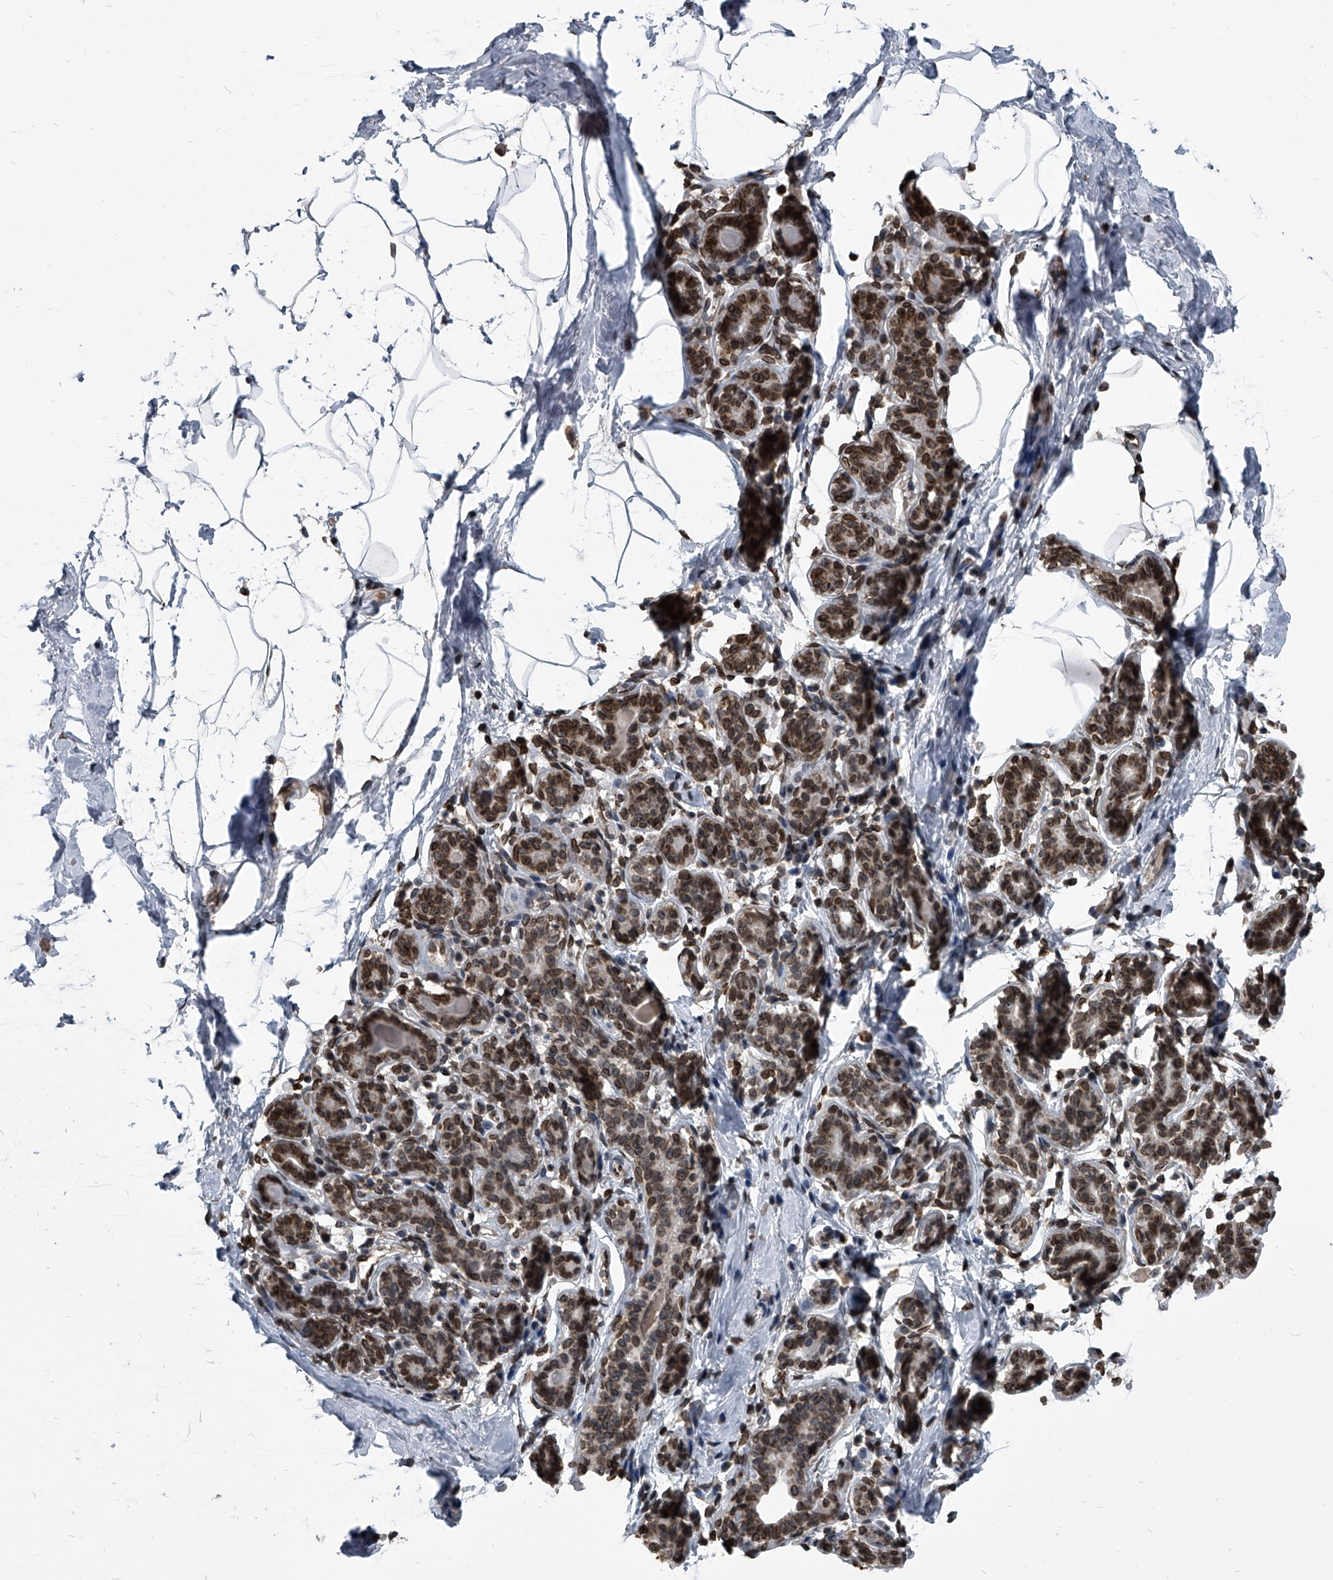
{"staining": {"intensity": "negative", "quantity": "none", "location": "none"}, "tissue": "breast", "cell_type": "Adipocytes", "image_type": "normal", "snomed": [{"axis": "morphology", "description": "Normal tissue, NOS"}, {"axis": "morphology", "description": "Lobular carcinoma"}, {"axis": "topography", "description": "Breast"}], "caption": "High power microscopy photomicrograph of an IHC micrograph of normal breast, revealing no significant staining in adipocytes.", "gene": "PHF20", "patient": {"sex": "female", "age": 62}}